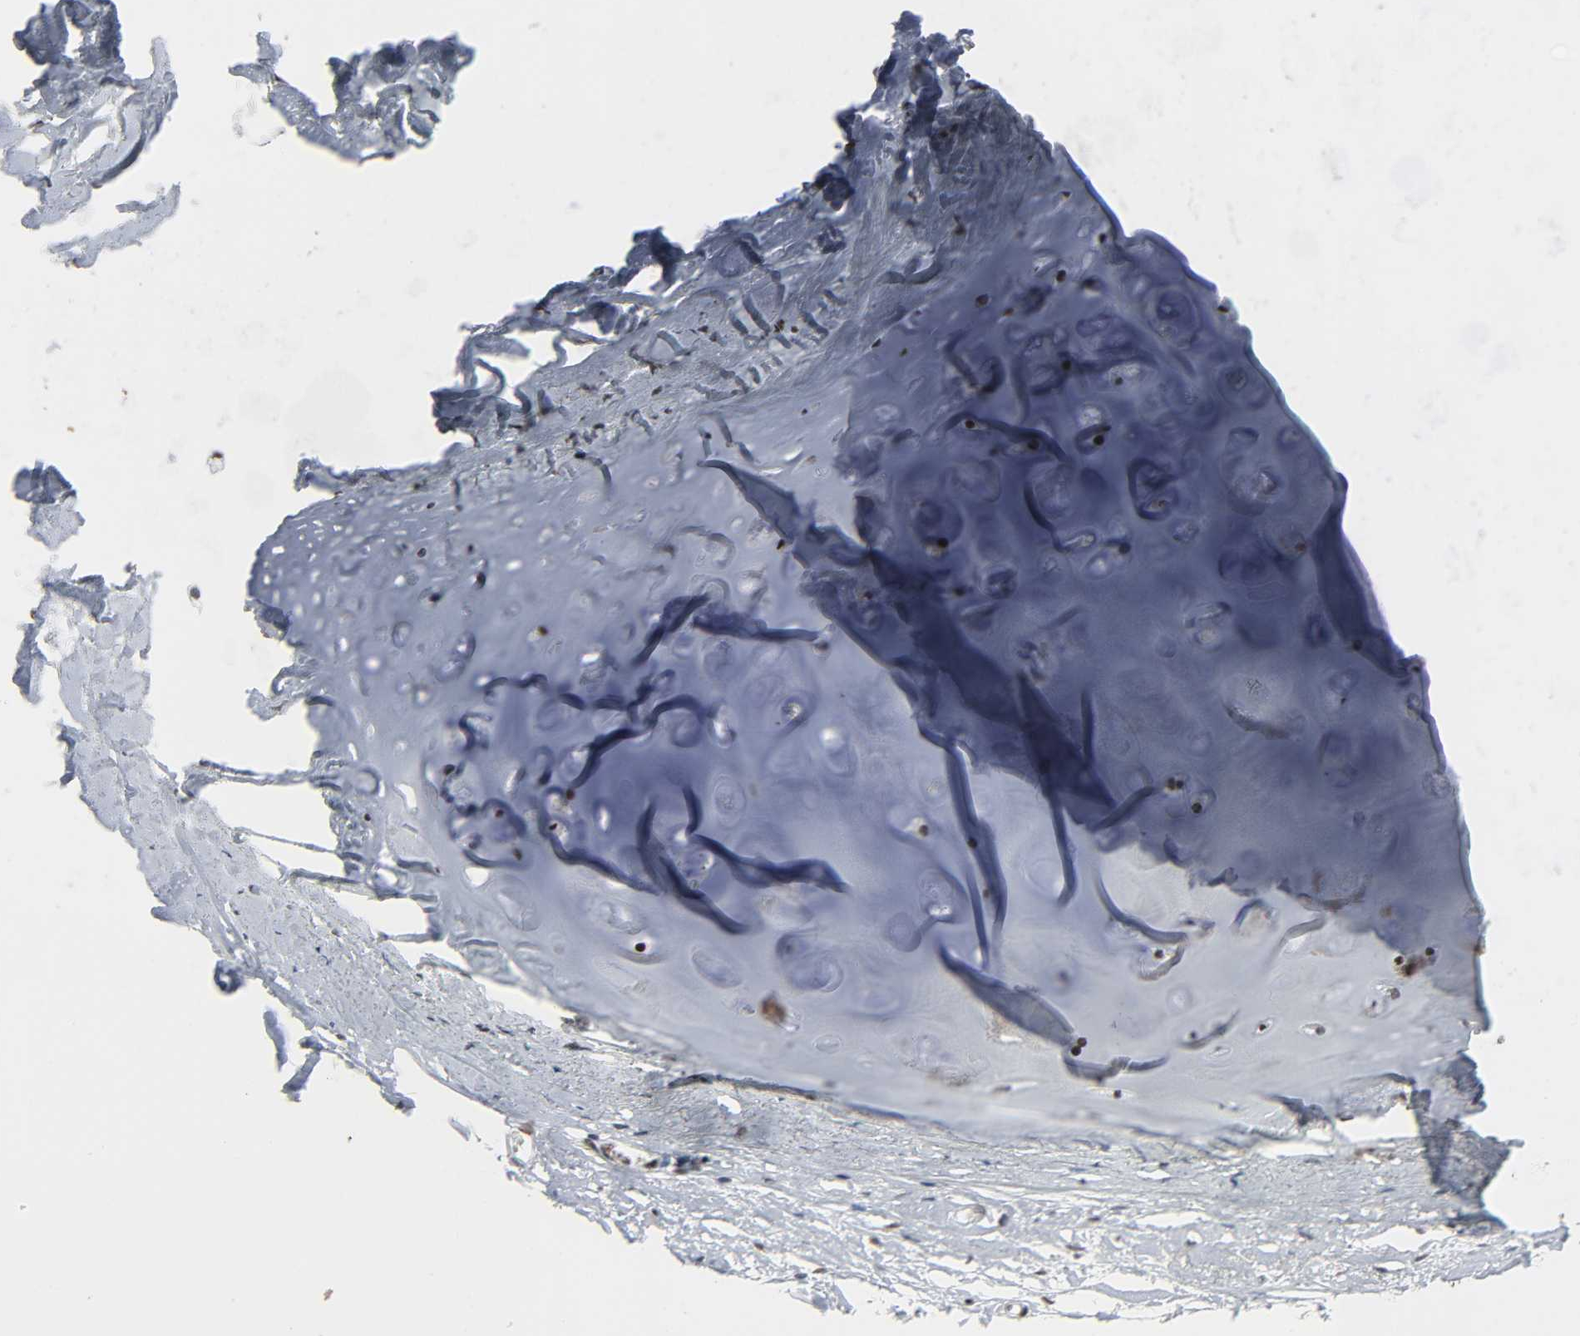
{"staining": {"intensity": "strong", "quantity": ">75%", "location": "nuclear"}, "tissue": "adipose tissue", "cell_type": "Adipocytes", "image_type": "normal", "snomed": [{"axis": "morphology", "description": "Normal tissue, NOS"}, {"axis": "topography", "description": "Cartilage tissue"}, {"axis": "topography", "description": "Bronchus"}], "caption": "IHC (DAB (3,3'-diaminobenzidine)) staining of normal human adipose tissue displays strong nuclear protein expression in about >75% of adipocytes. (IHC, brightfield microscopy, high magnification).", "gene": "CDK7", "patient": {"sex": "female", "age": 73}}